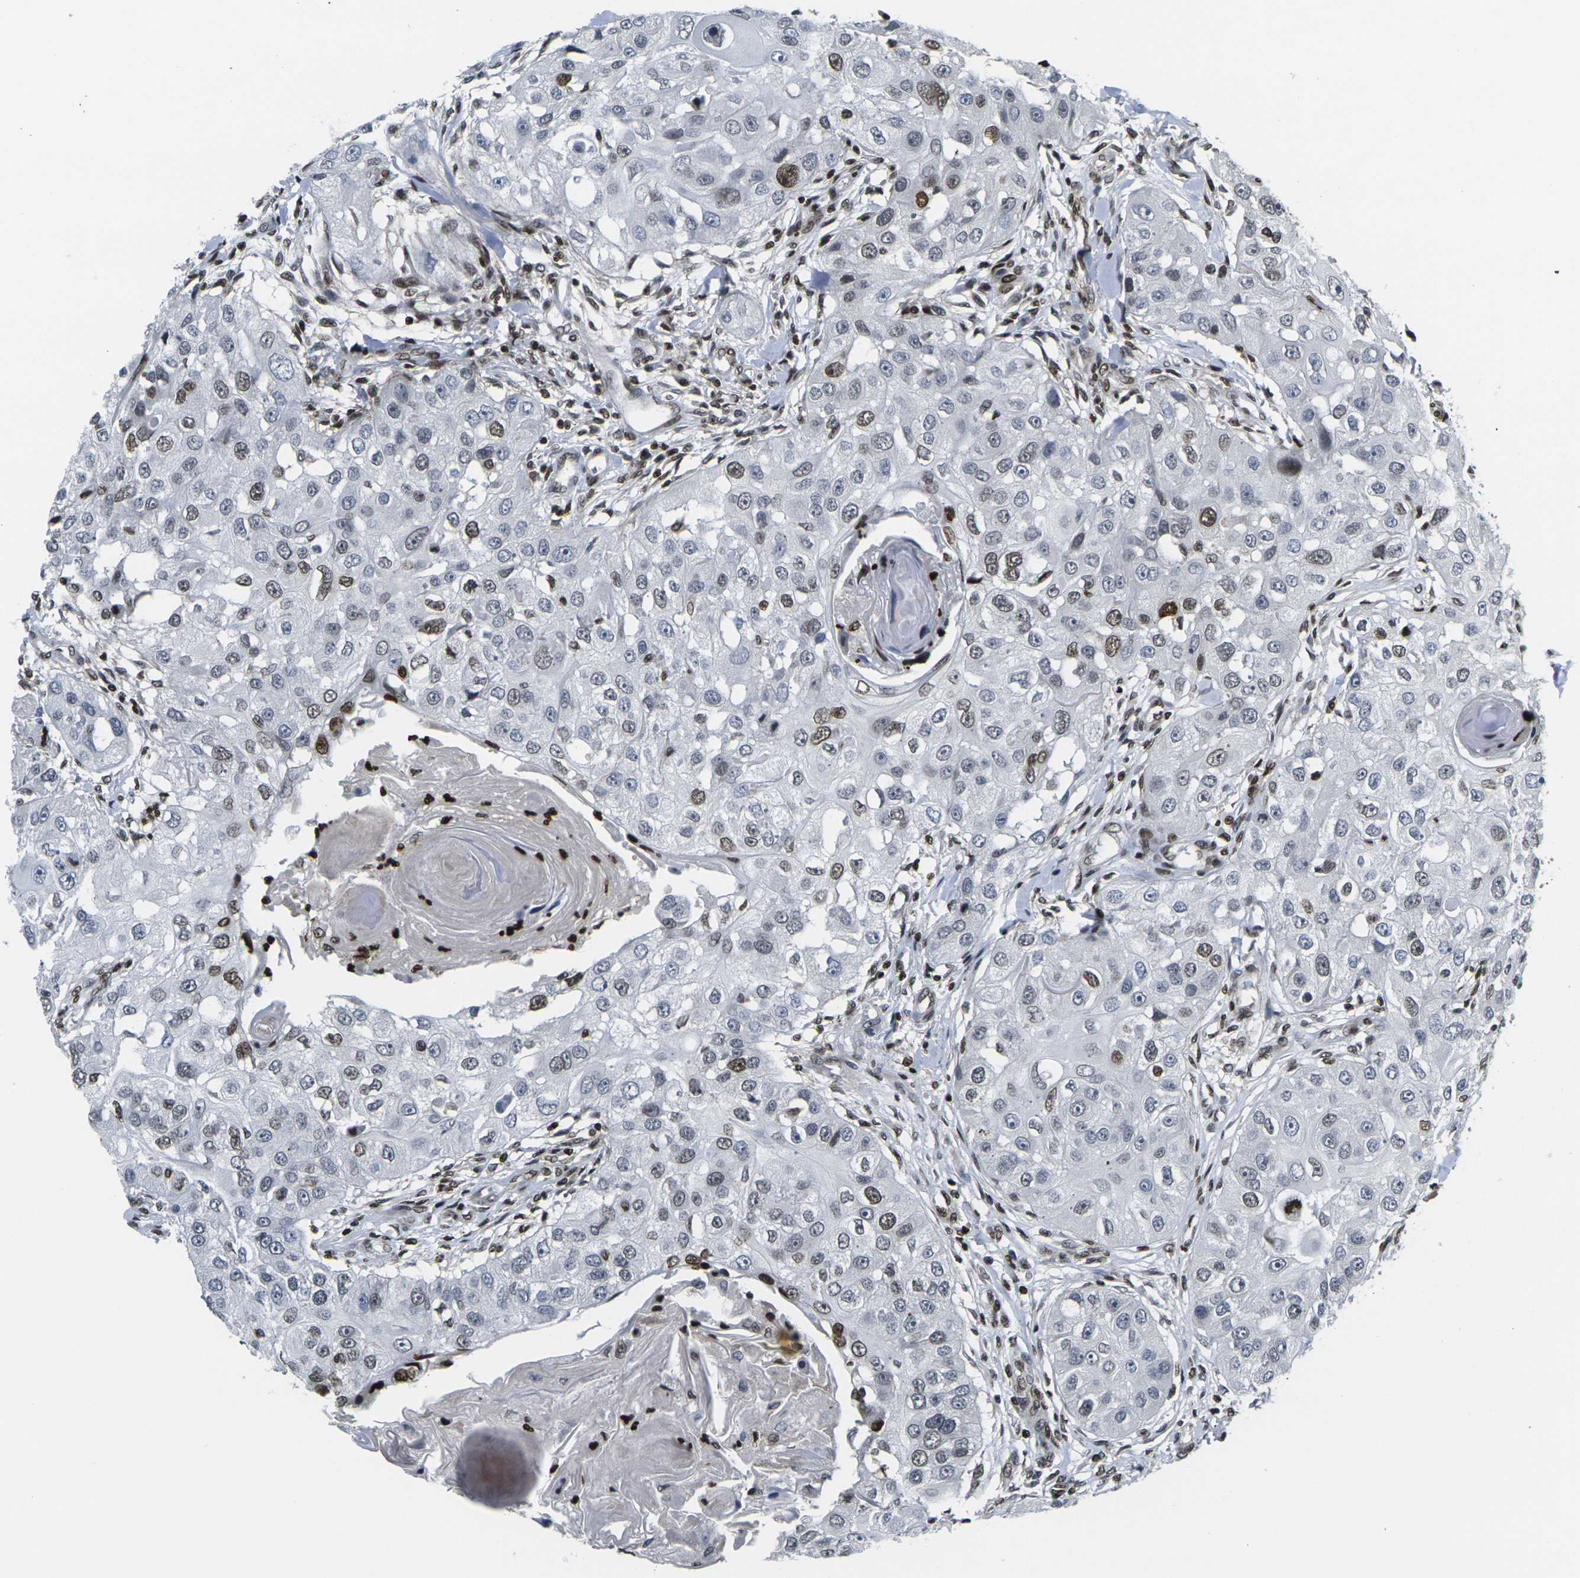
{"staining": {"intensity": "moderate", "quantity": "25%-75%", "location": "nuclear"}, "tissue": "head and neck cancer", "cell_type": "Tumor cells", "image_type": "cancer", "snomed": [{"axis": "morphology", "description": "Normal tissue, NOS"}, {"axis": "morphology", "description": "Squamous cell carcinoma, NOS"}, {"axis": "topography", "description": "Skeletal muscle"}, {"axis": "topography", "description": "Head-Neck"}], "caption": "There is medium levels of moderate nuclear positivity in tumor cells of head and neck cancer (squamous cell carcinoma), as demonstrated by immunohistochemical staining (brown color).", "gene": "H1-10", "patient": {"sex": "male", "age": 51}}